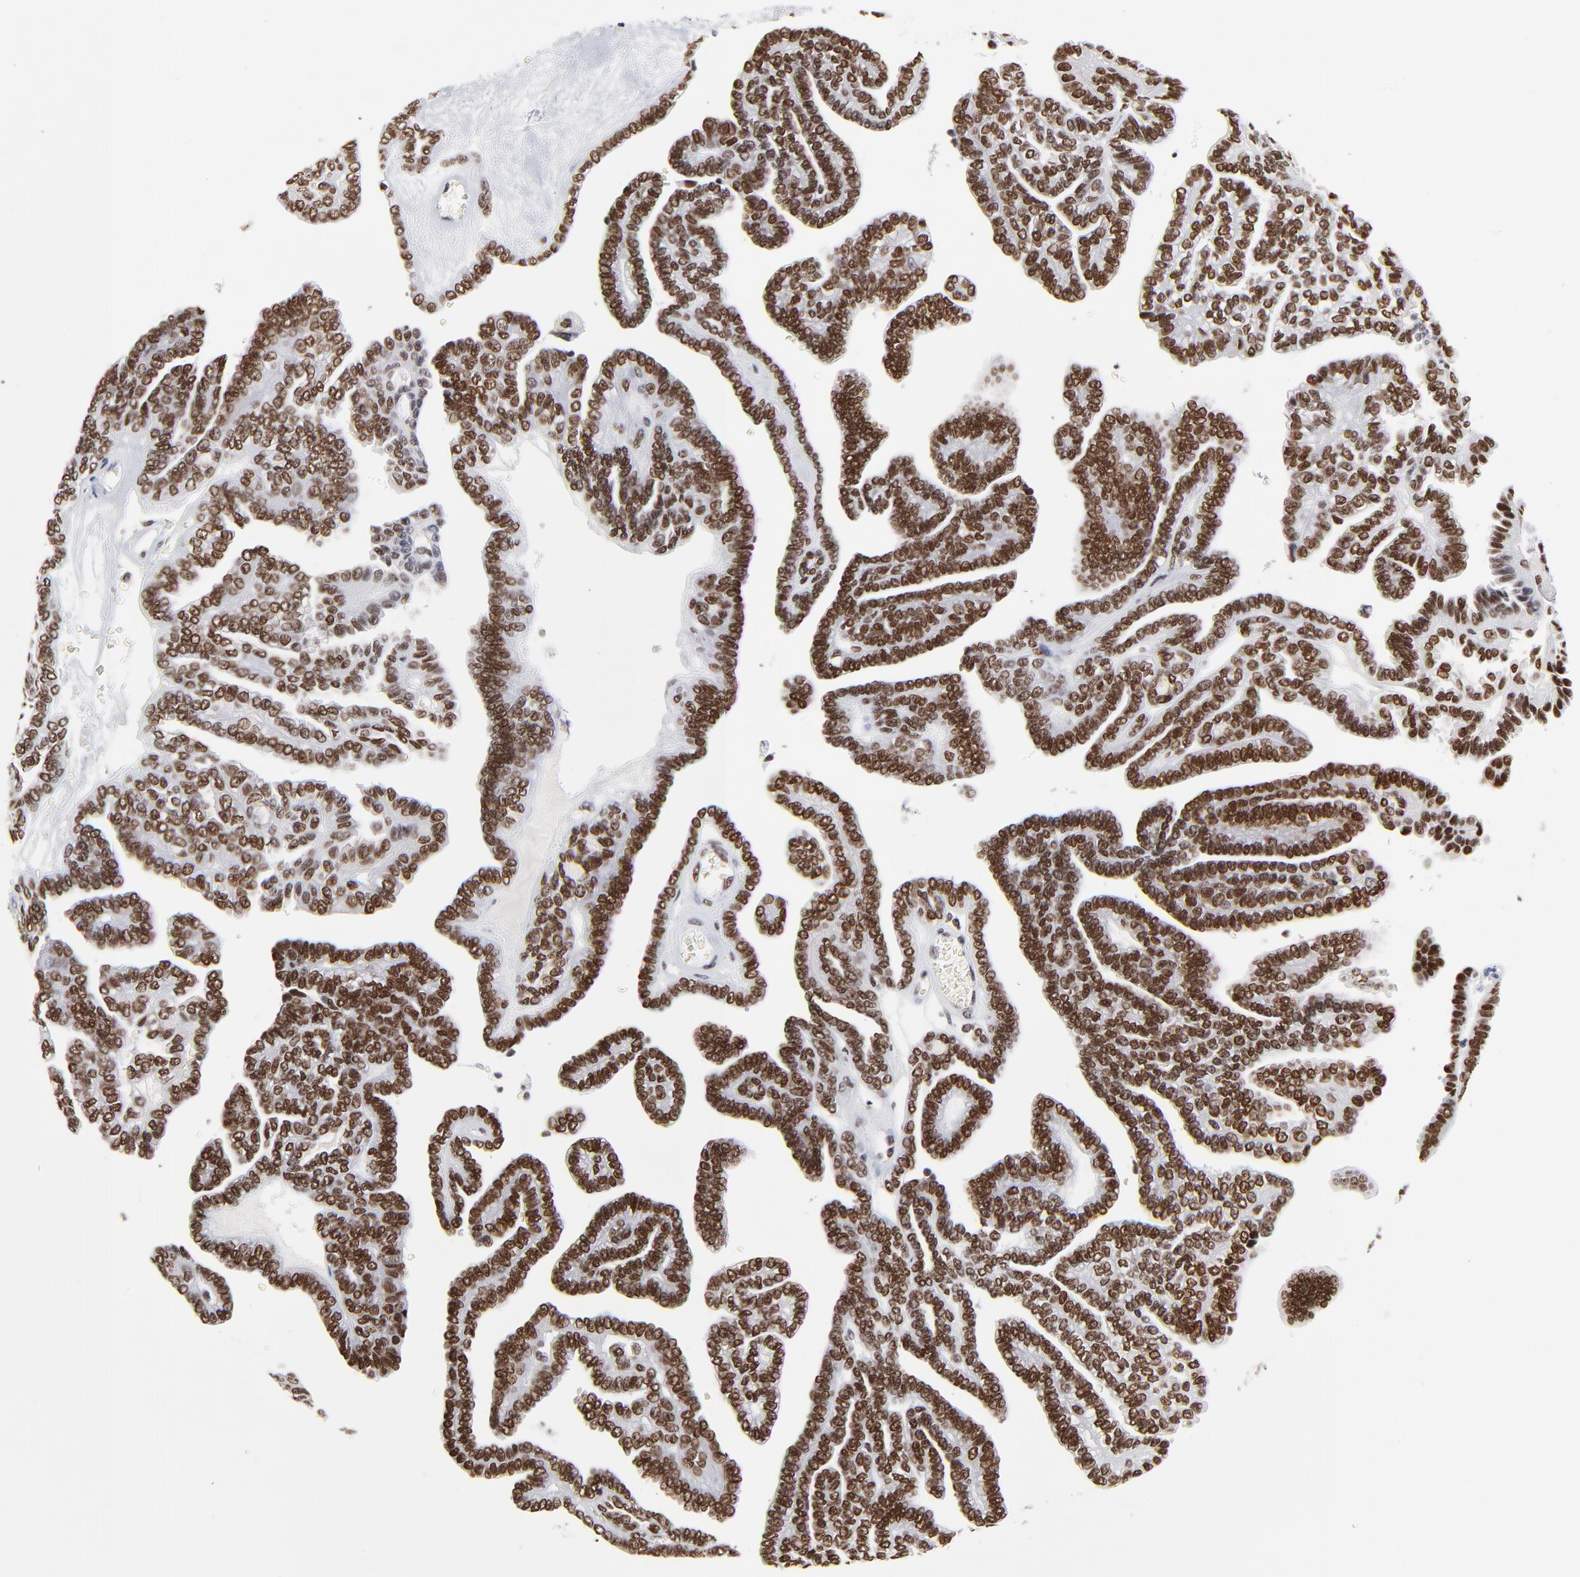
{"staining": {"intensity": "strong", "quantity": ">75%", "location": "nuclear"}, "tissue": "ovarian cancer", "cell_type": "Tumor cells", "image_type": "cancer", "snomed": [{"axis": "morphology", "description": "Cystadenocarcinoma, serous, NOS"}, {"axis": "topography", "description": "Ovary"}], "caption": "Protein expression analysis of ovarian cancer displays strong nuclear expression in about >75% of tumor cells. The staining is performed using DAB (3,3'-diaminobenzidine) brown chromogen to label protein expression. The nuclei are counter-stained blue using hematoxylin.", "gene": "ZMYM3", "patient": {"sex": "female", "age": 71}}